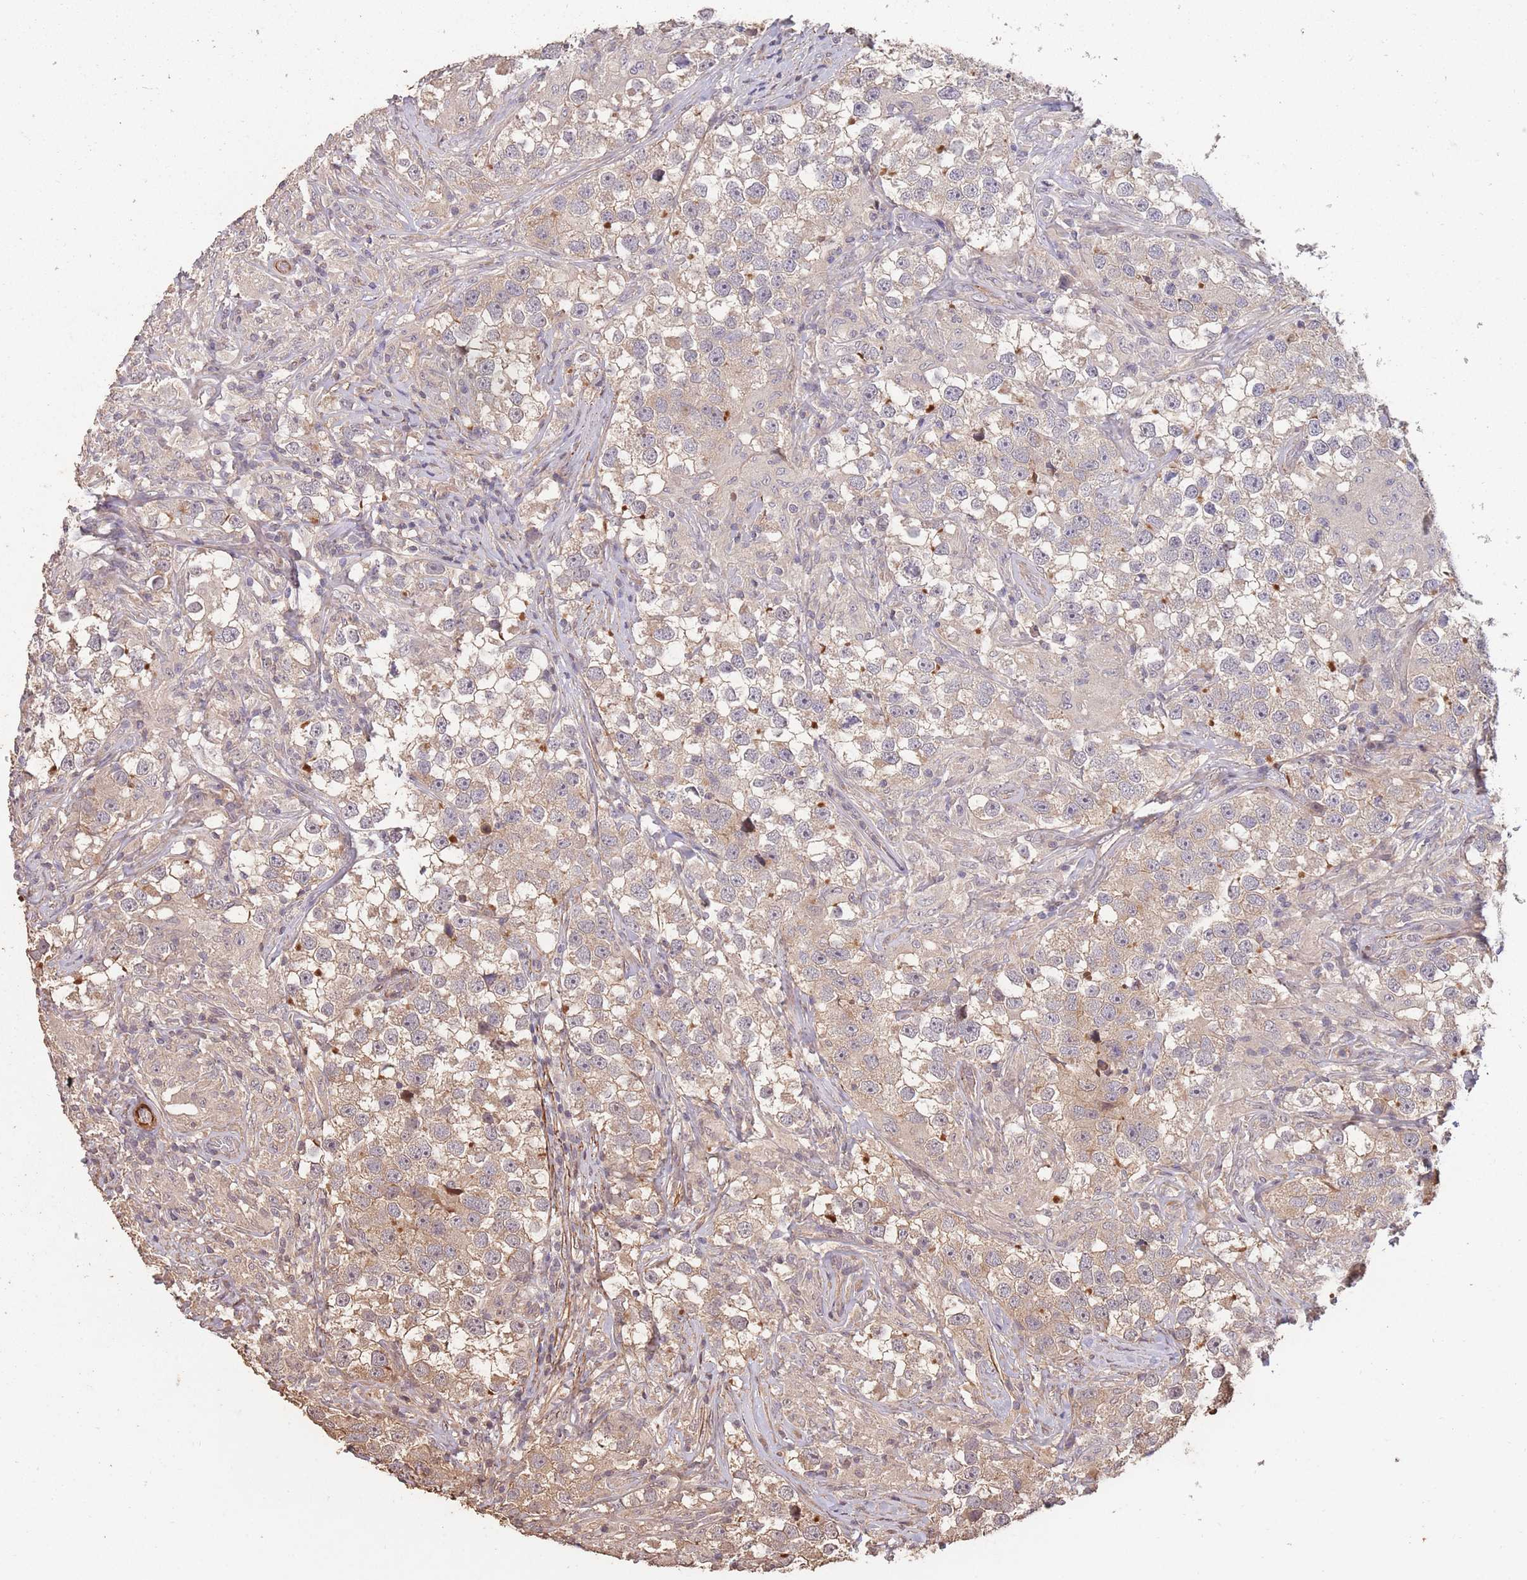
{"staining": {"intensity": "weak", "quantity": ">75%", "location": "cytoplasmic/membranous"}, "tissue": "testis cancer", "cell_type": "Tumor cells", "image_type": "cancer", "snomed": [{"axis": "morphology", "description": "Seminoma, NOS"}, {"axis": "topography", "description": "Testis"}], "caption": "DAB (3,3'-diaminobenzidine) immunohistochemical staining of testis seminoma displays weak cytoplasmic/membranous protein staining in about >75% of tumor cells. Immunohistochemistry stains the protein in brown and the nuclei are stained blue.", "gene": "NLRC4", "patient": {"sex": "male", "age": 46}}